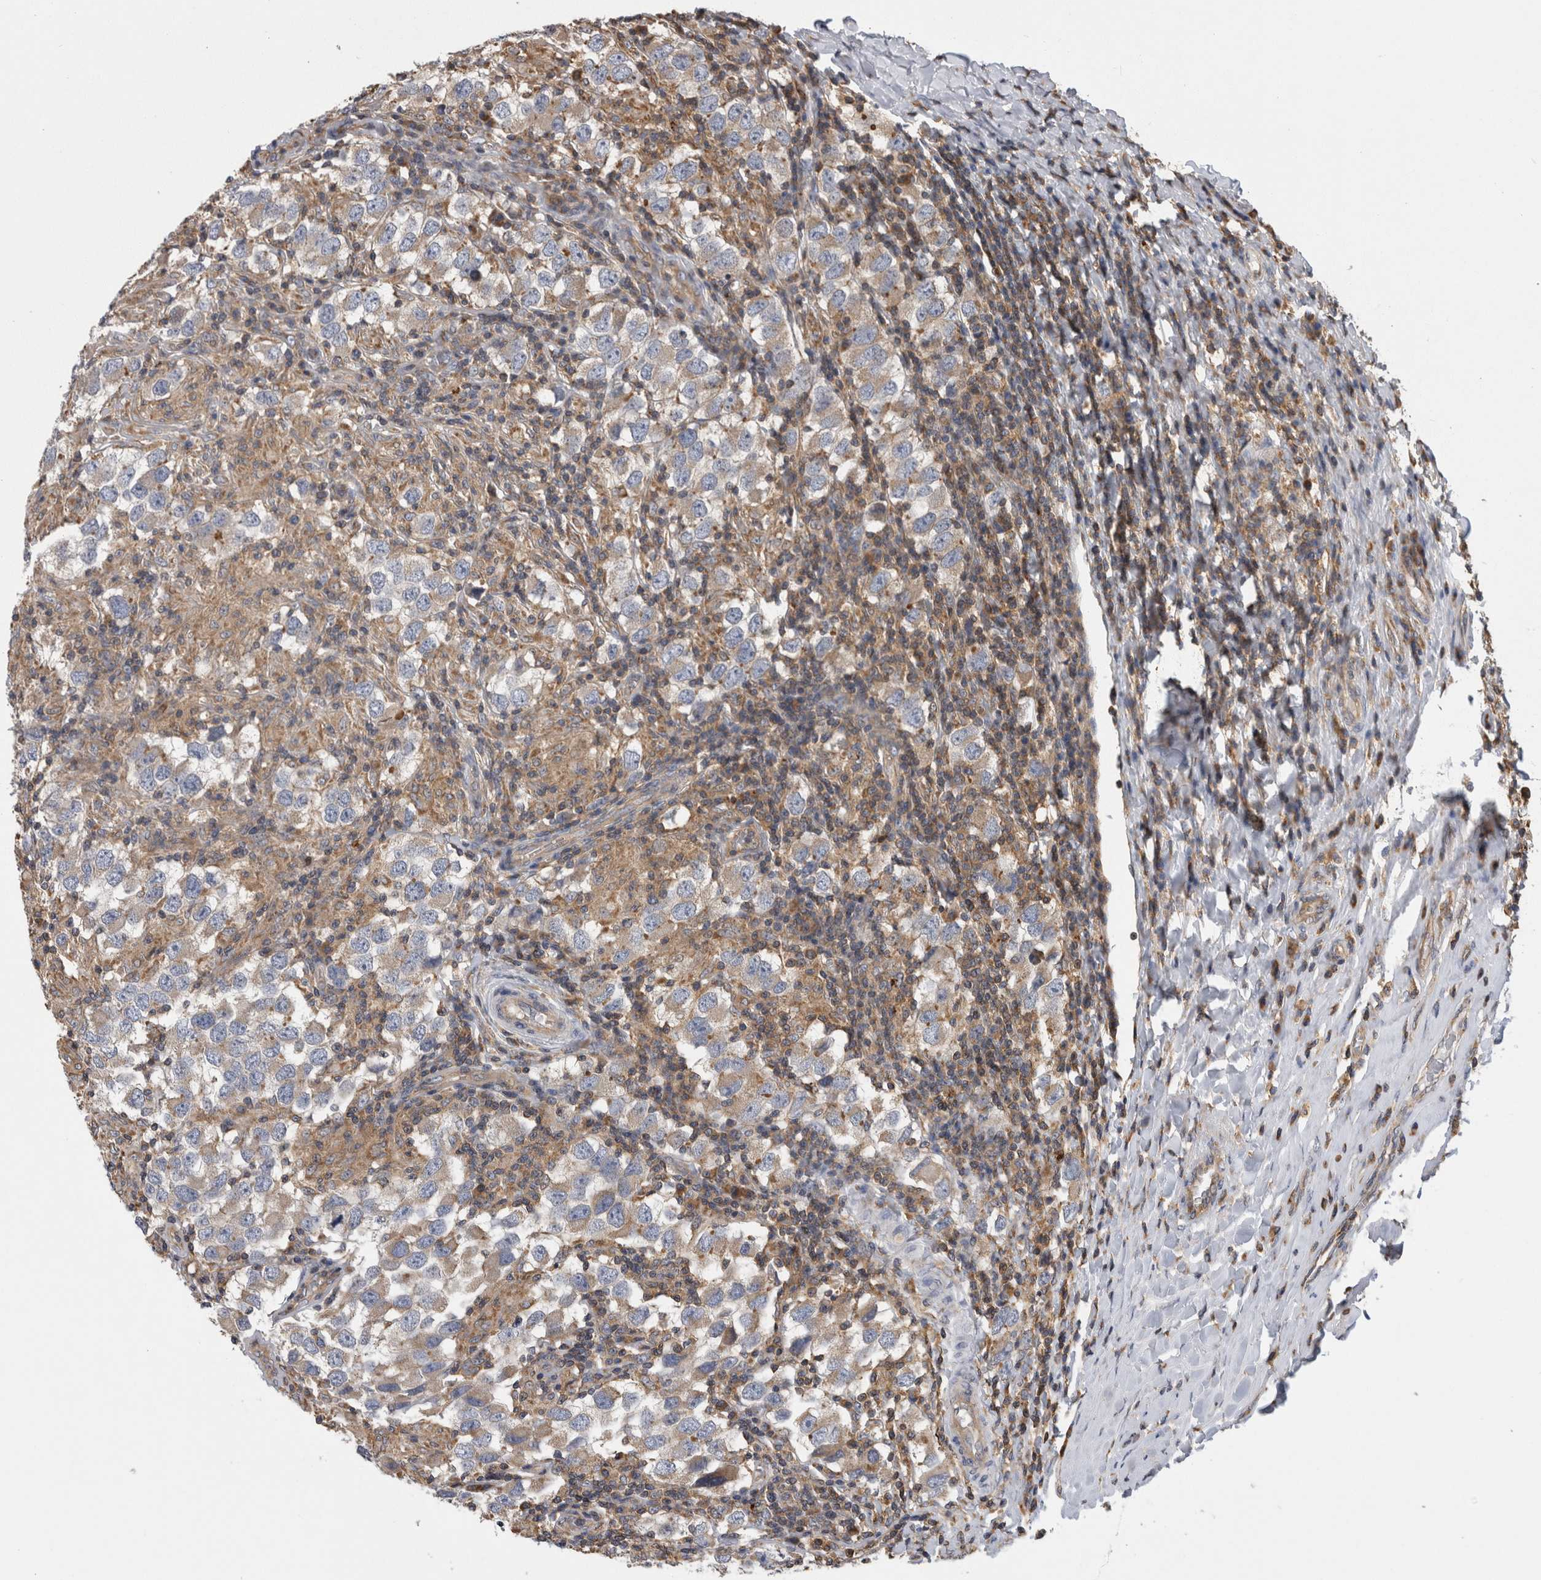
{"staining": {"intensity": "weak", "quantity": ">75%", "location": "cytoplasmic/membranous"}, "tissue": "testis cancer", "cell_type": "Tumor cells", "image_type": "cancer", "snomed": [{"axis": "morphology", "description": "Carcinoma, Embryonal, NOS"}, {"axis": "topography", "description": "Testis"}], "caption": "An IHC photomicrograph of neoplastic tissue is shown. Protein staining in brown shows weak cytoplasmic/membranous positivity in testis cancer (embryonal carcinoma) within tumor cells.", "gene": "GRIK2", "patient": {"sex": "male", "age": 21}}